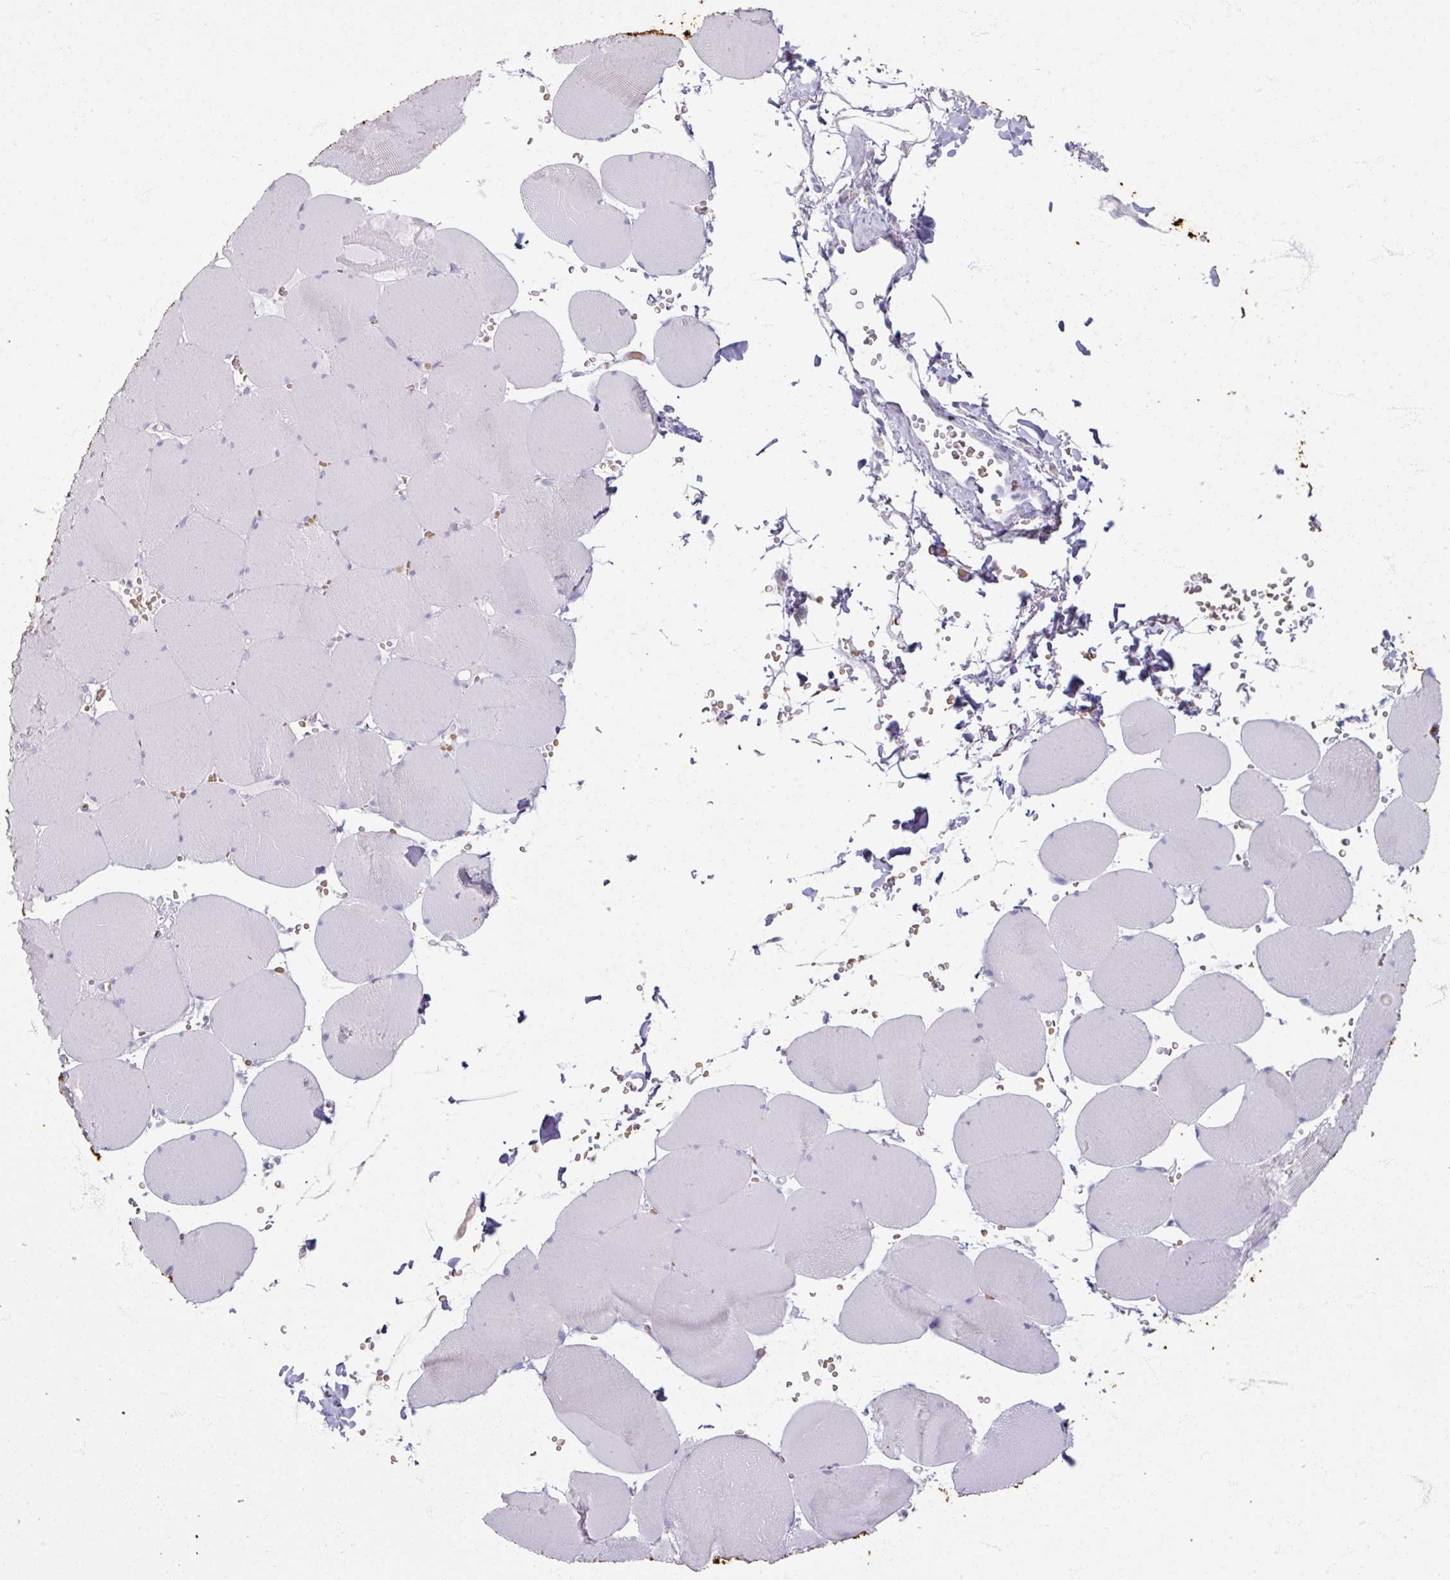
{"staining": {"intensity": "negative", "quantity": "none", "location": "none"}, "tissue": "skeletal muscle", "cell_type": "Myocytes", "image_type": "normal", "snomed": [{"axis": "morphology", "description": "Normal tissue, NOS"}, {"axis": "topography", "description": "Skeletal muscle"}, {"axis": "topography", "description": "Head-Neck"}], "caption": "A high-resolution micrograph shows immunohistochemistry staining of normal skeletal muscle, which exhibits no significant staining in myocytes.", "gene": "TG", "patient": {"sex": "male", "age": 66}}